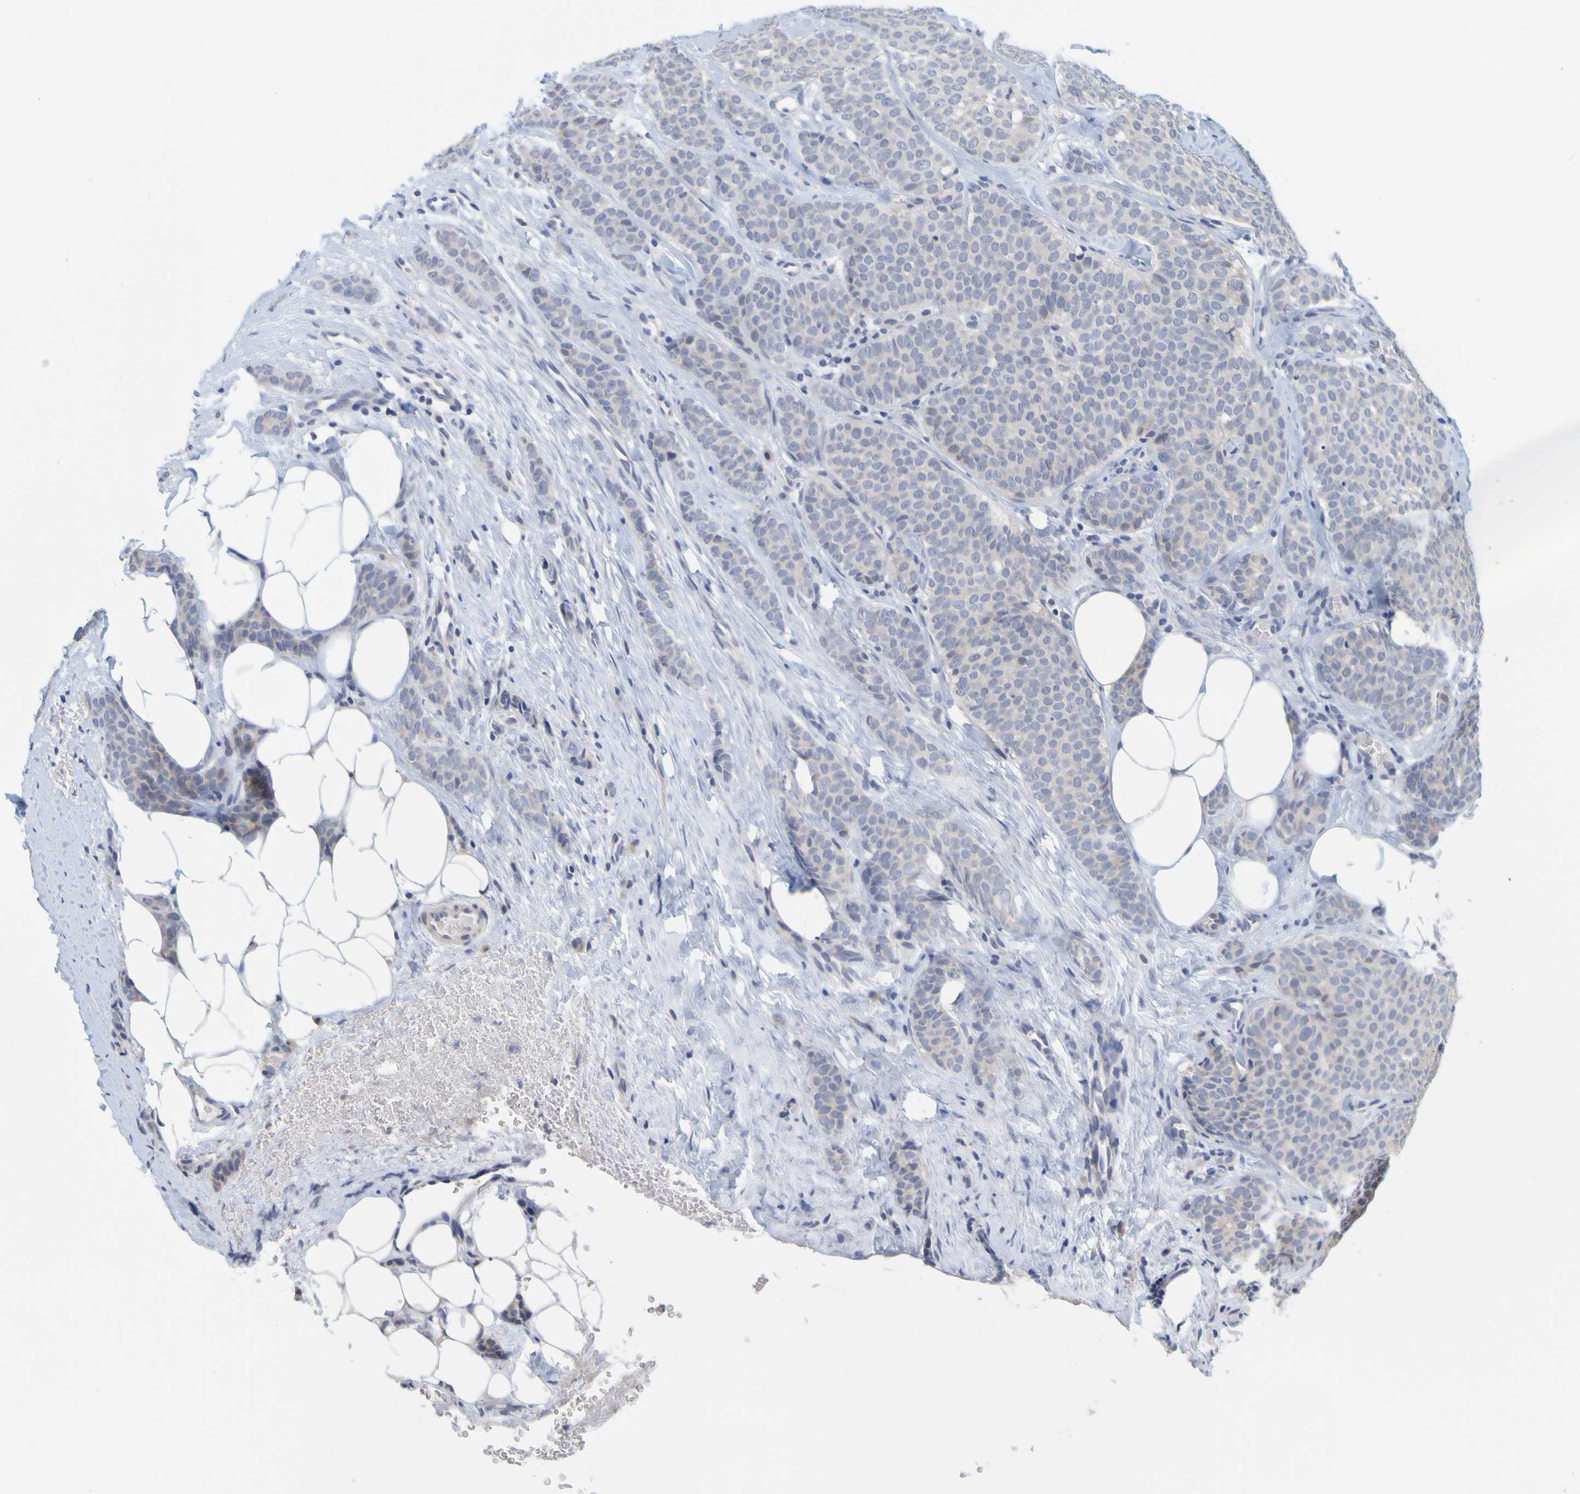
{"staining": {"intensity": "negative", "quantity": "none", "location": "none"}, "tissue": "breast cancer", "cell_type": "Tumor cells", "image_type": "cancer", "snomed": [{"axis": "morphology", "description": "Lobular carcinoma"}, {"axis": "topography", "description": "Skin"}, {"axis": "topography", "description": "Breast"}], "caption": "DAB immunohistochemical staining of lobular carcinoma (breast) demonstrates no significant staining in tumor cells.", "gene": "ENDOU", "patient": {"sex": "female", "age": 46}}